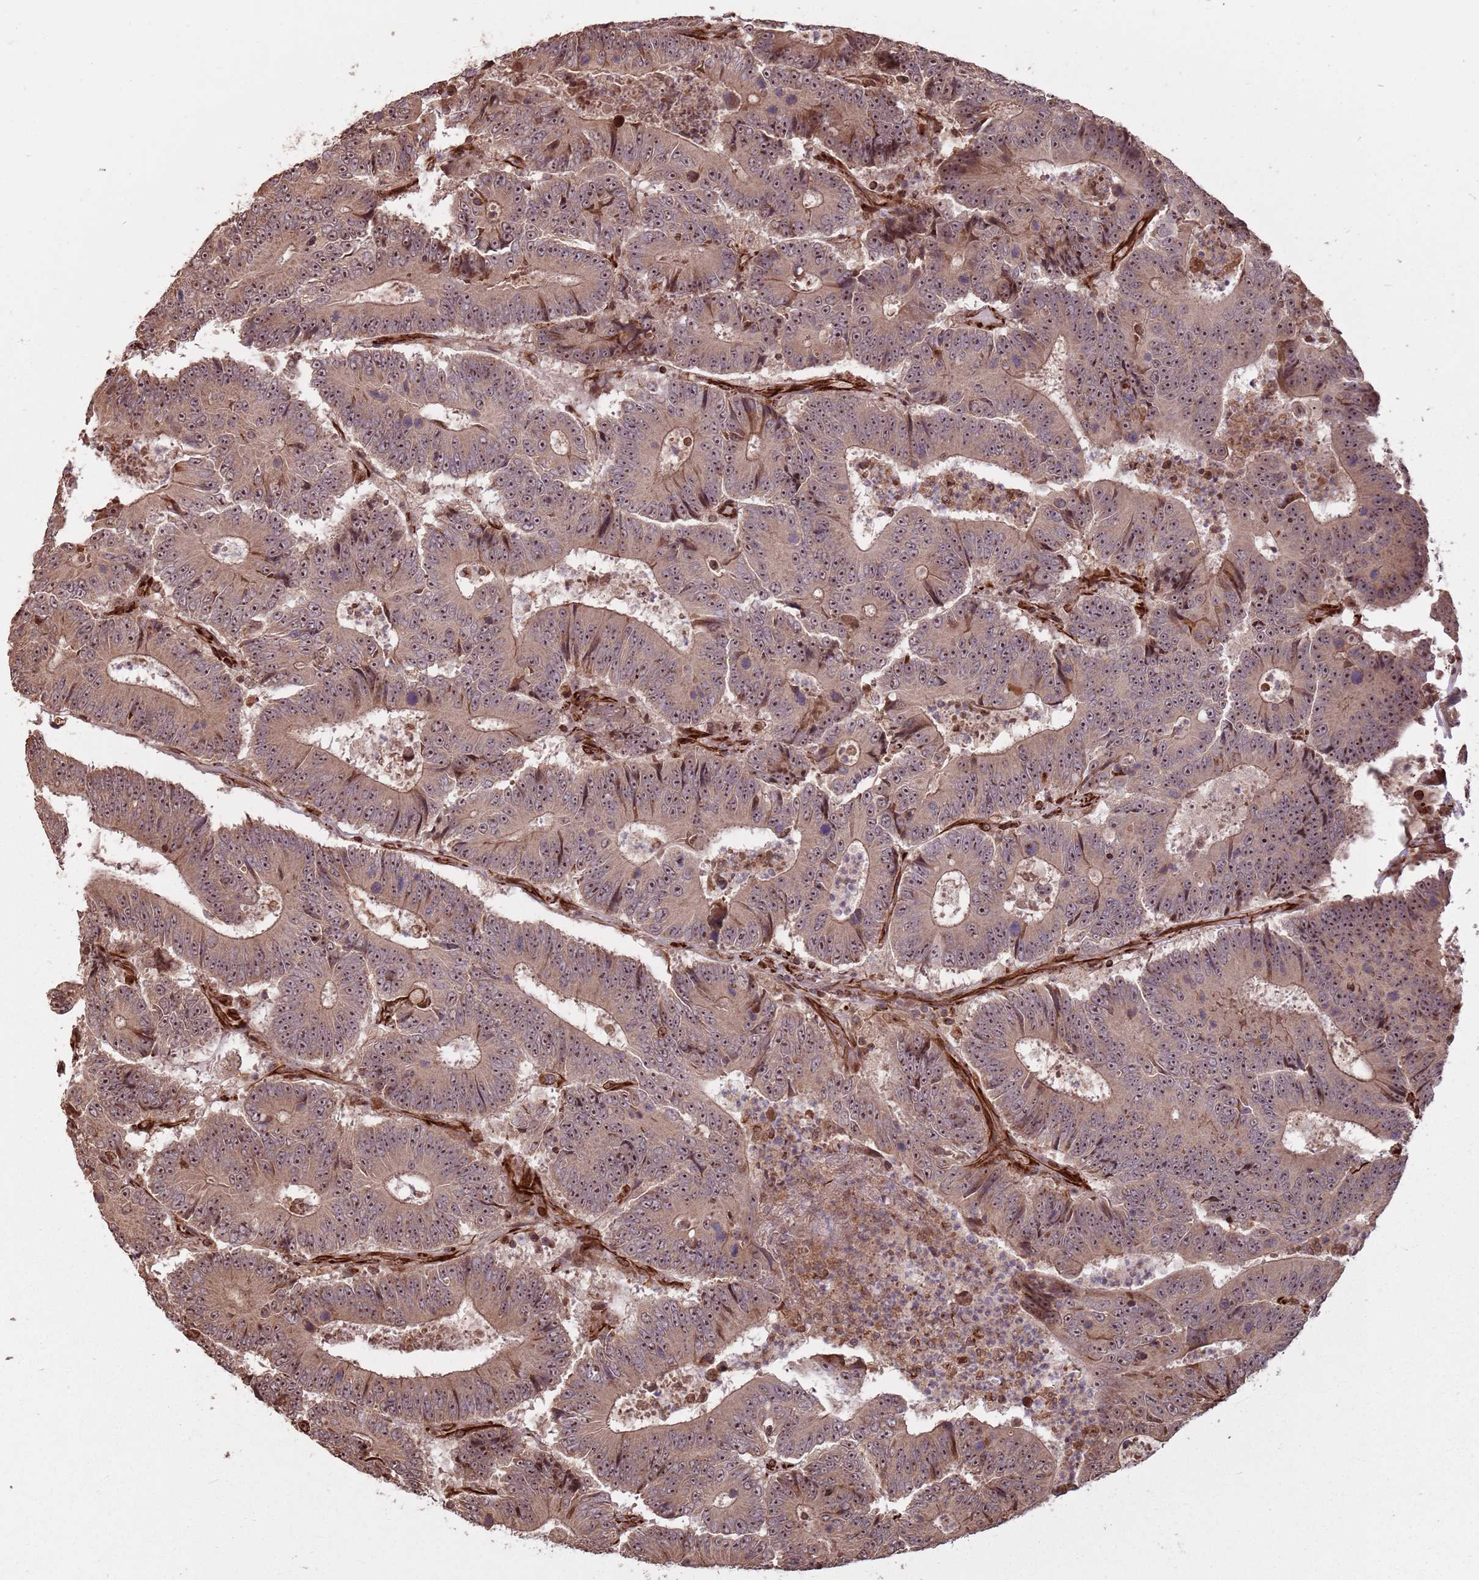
{"staining": {"intensity": "moderate", "quantity": ">75%", "location": "cytoplasmic/membranous,nuclear"}, "tissue": "colorectal cancer", "cell_type": "Tumor cells", "image_type": "cancer", "snomed": [{"axis": "morphology", "description": "Adenocarcinoma, NOS"}, {"axis": "topography", "description": "Colon"}], "caption": "Human colorectal cancer stained for a protein (brown) exhibits moderate cytoplasmic/membranous and nuclear positive staining in approximately >75% of tumor cells.", "gene": "ADAMTS3", "patient": {"sex": "male", "age": 83}}